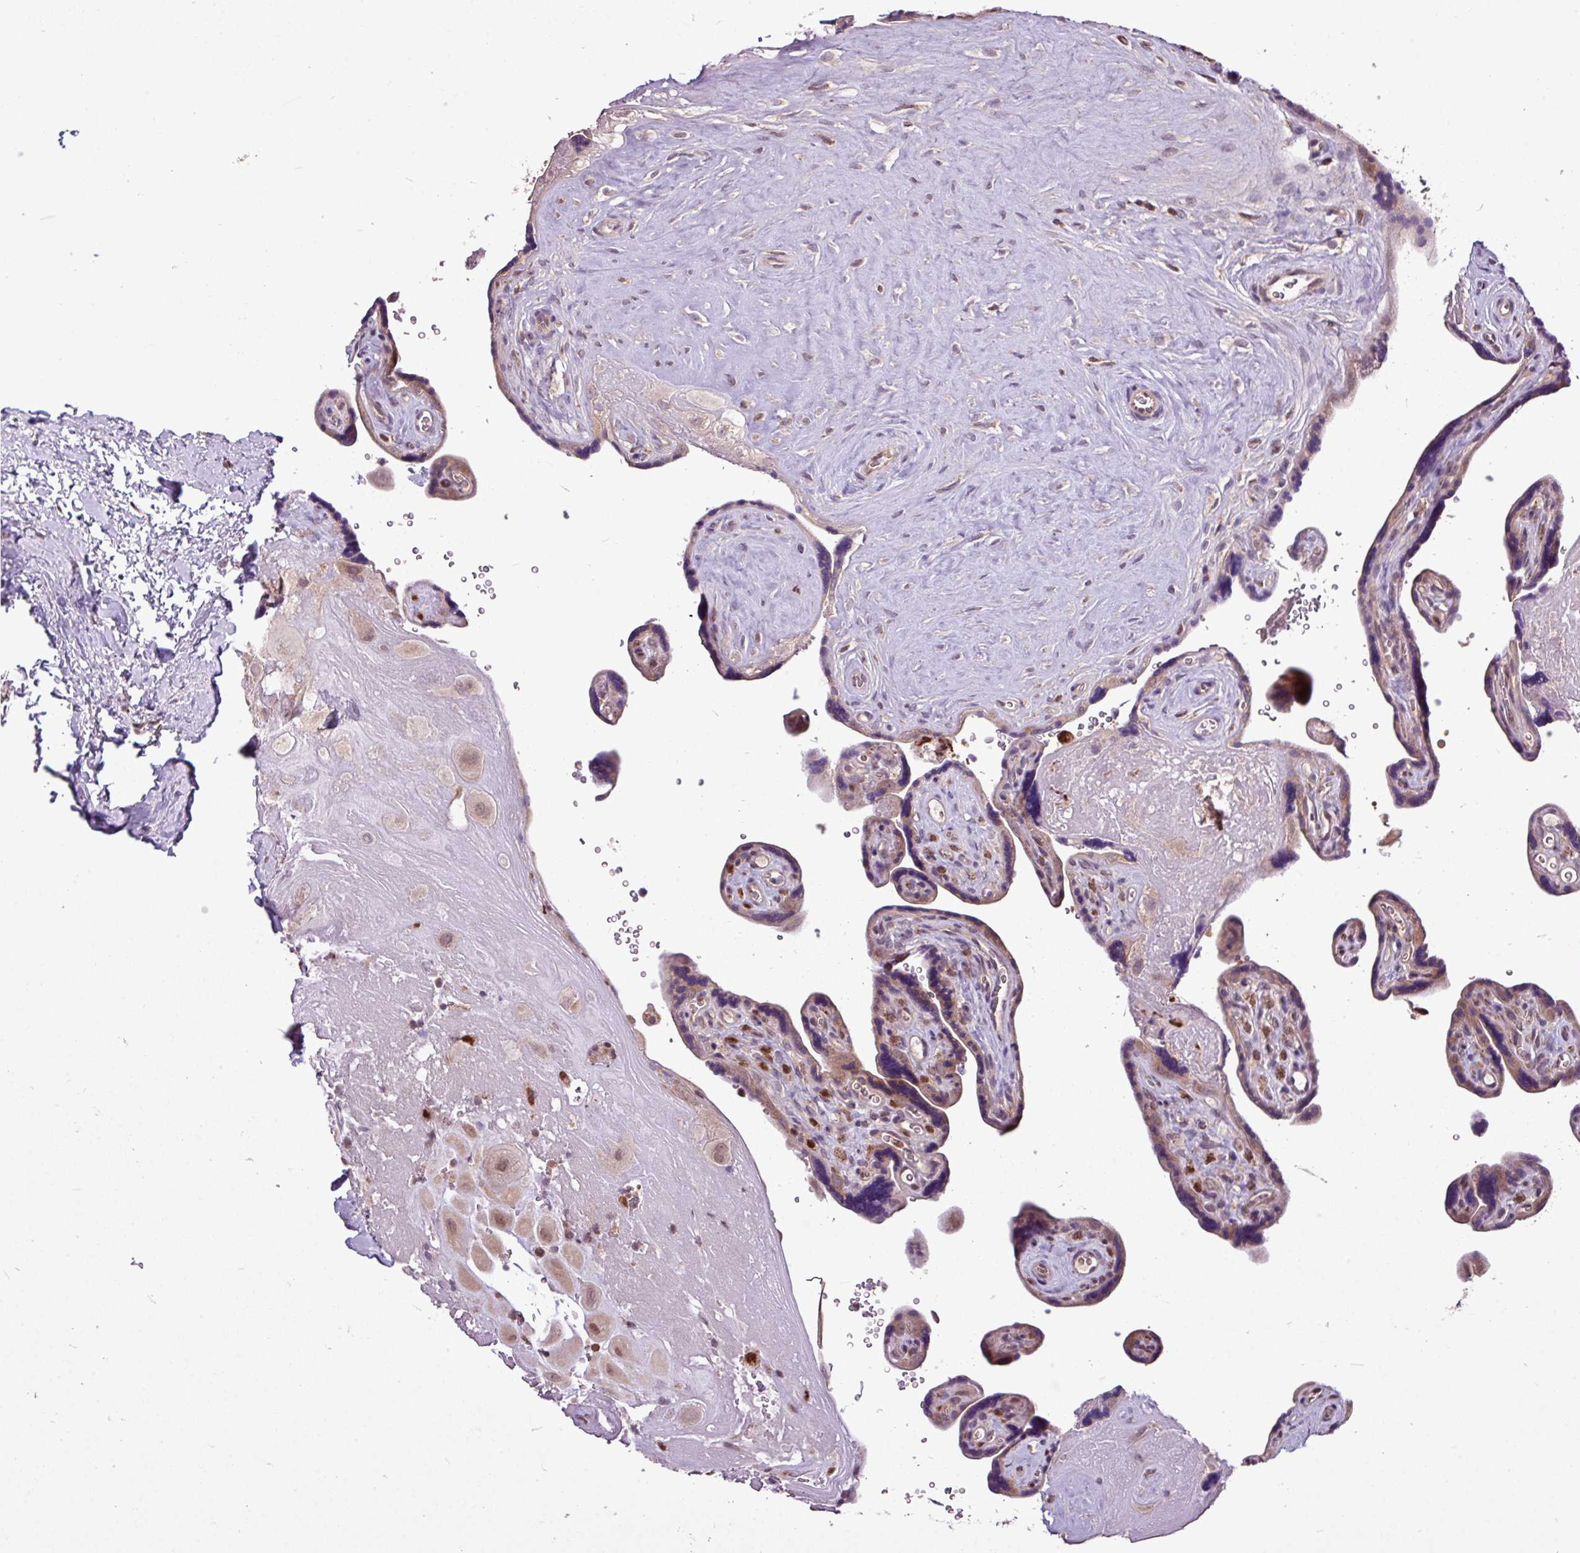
{"staining": {"intensity": "moderate", "quantity": ">75%", "location": "cytoplasmic/membranous,nuclear"}, "tissue": "placenta", "cell_type": "Decidual cells", "image_type": "normal", "snomed": [{"axis": "morphology", "description": "Normal tissue, NOS"}, {"axis": "topography", "description": "Placenta"}], "caption": "Placenta was stained to show a protein in brown. There is medium levels of moderate cytoplasmic/membranous,nuclear positivity in about >75% of decidual cells. Immunohistochemistry (ihc) stains the protein in brown and the nuclei are stained blue.", "gene": "SKIC2", "patient": {"sex": "female", "age": 39}}